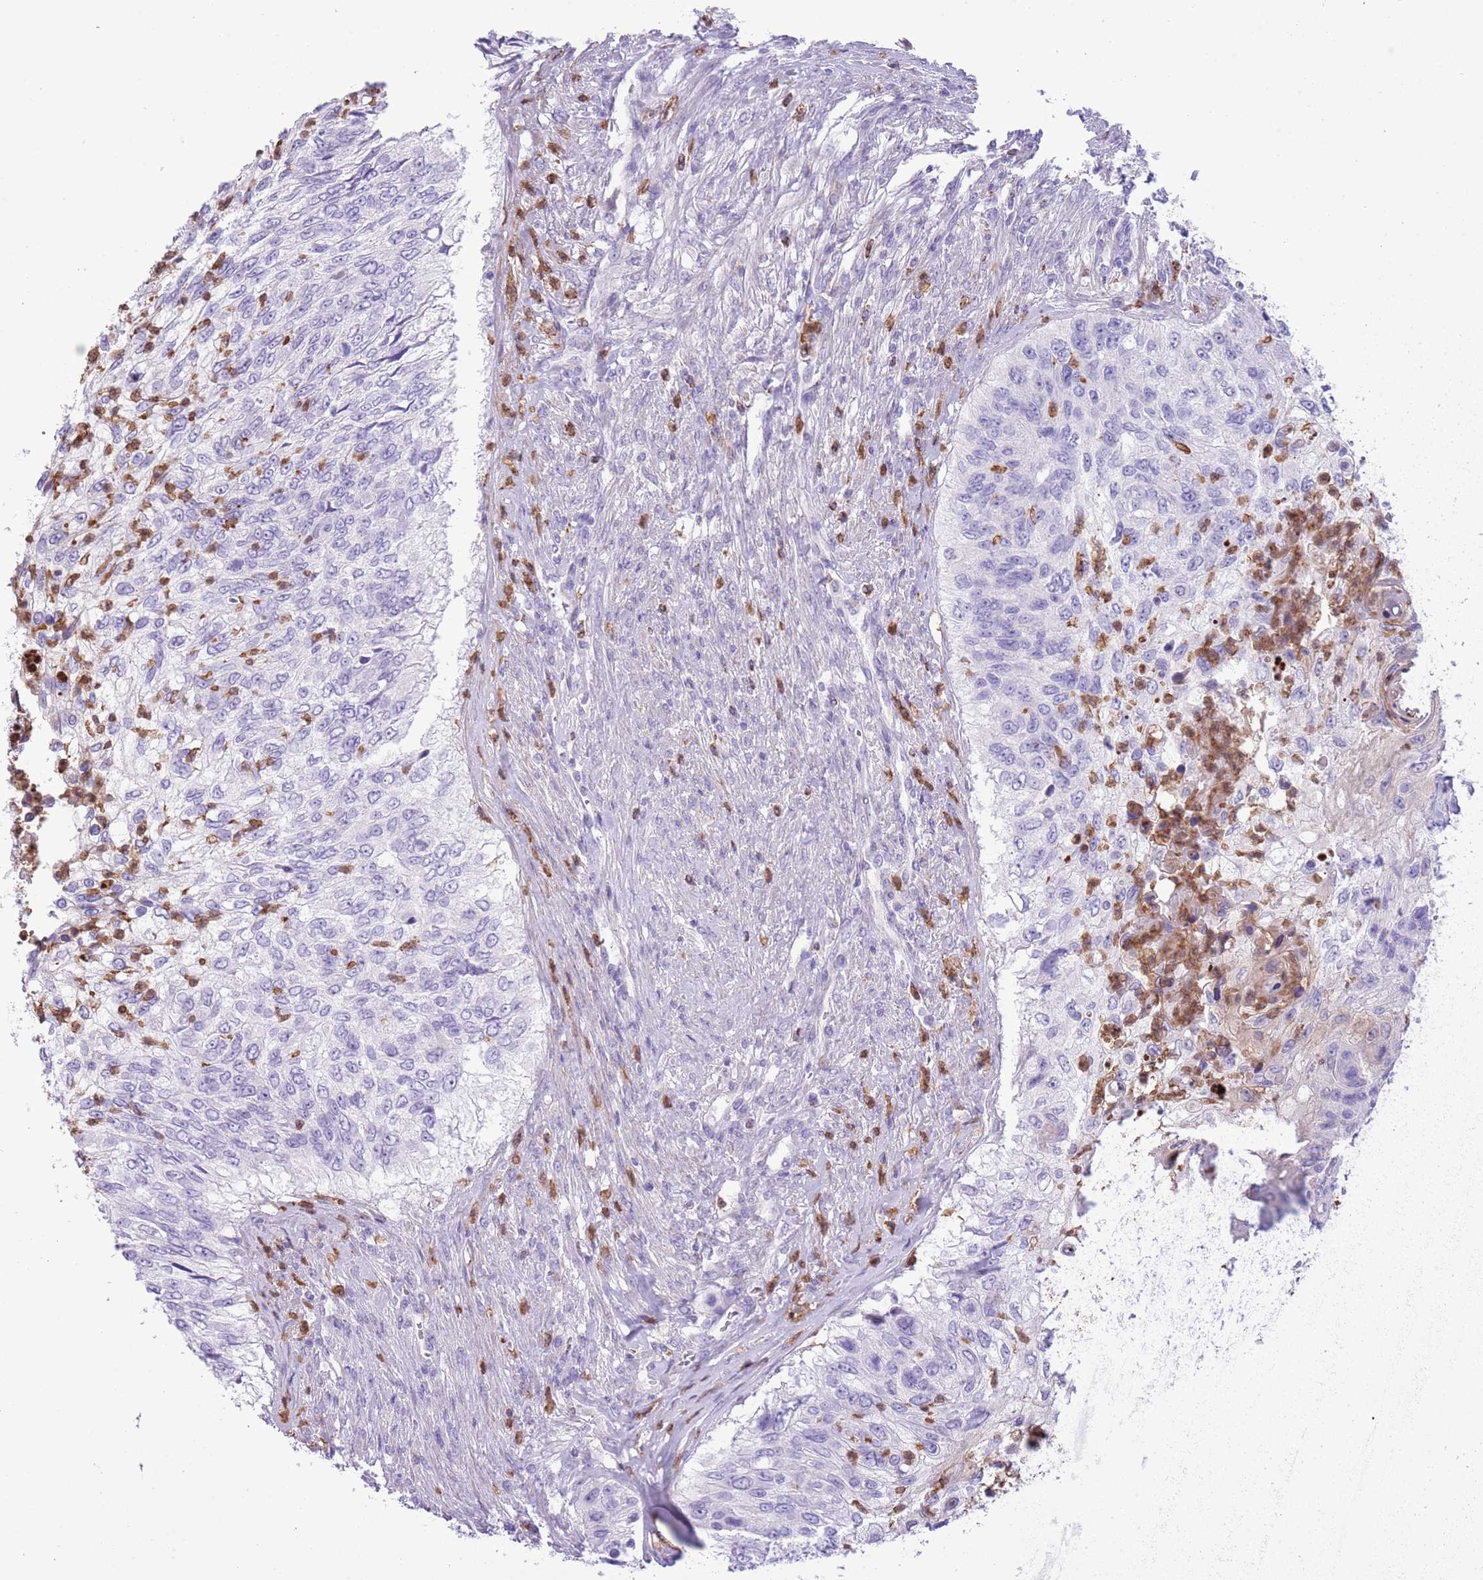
{"staining": {"intensity": "negative", "quantity": "none", "location": "none"}, "tissue": "urothelial cancer", "cell_type": "Tumor cells", "image_type": "cancer", "snomed": [{"axis": "morphology", "description": "Urothelial carcinoma, High grade"}, {"axis": "topography", "description": "Urinary bladder"}], "caption": "Histopathology image shows no significant protein positivity in tumor cells of urothelial carcinoma (high-grade).", "gene": "OR6M1", "patient": {"sex": "female", "age": 60}}